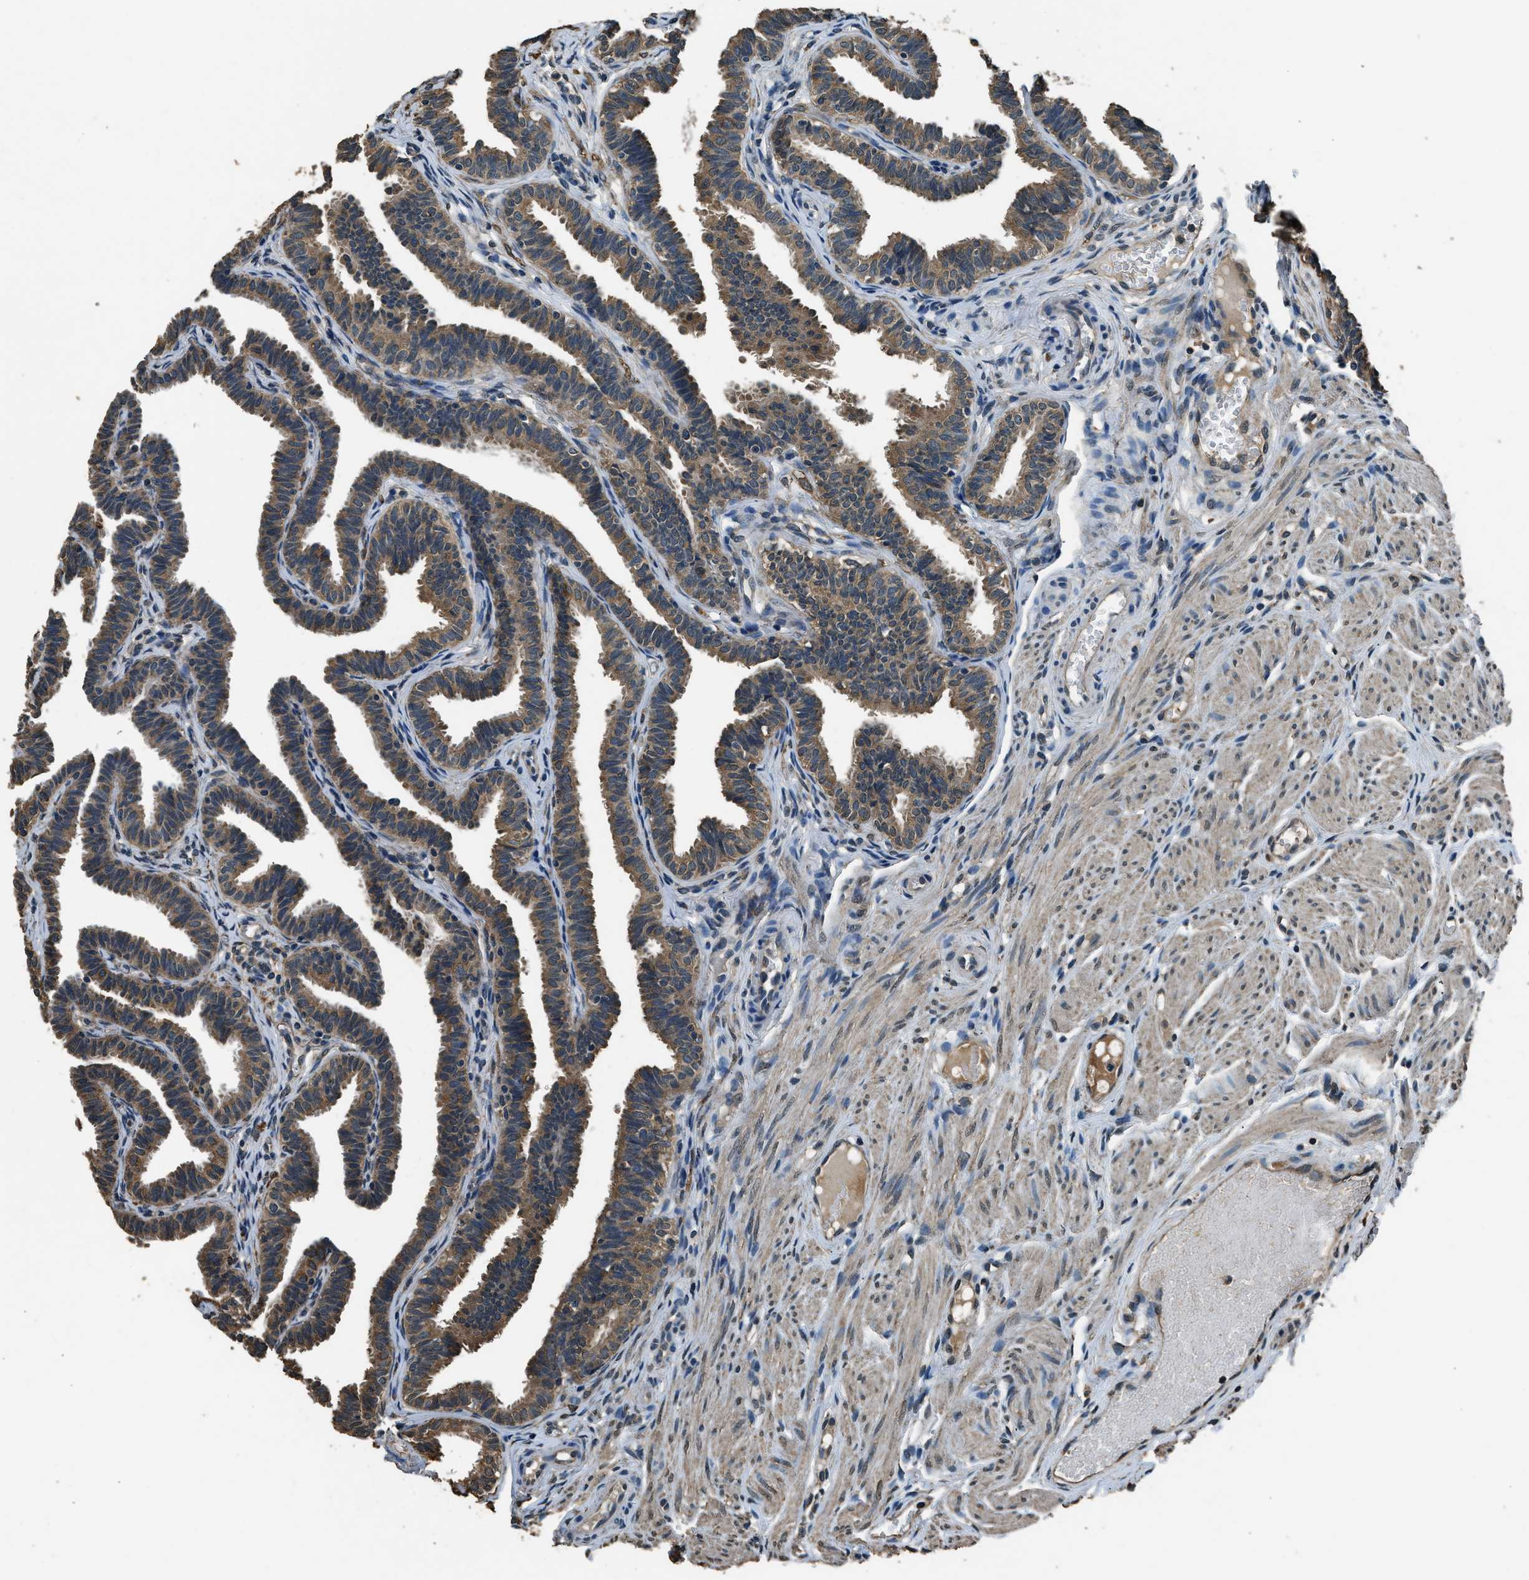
{"staining": {"intensity": "weak", "quantity": "25%-75%", "location": "cytoplasmic/membranous"}, "tissue": "fallopian tube", "cell_type": "Glandular cells", "image_type": "normal", "snomed": [{"axis": "morphology", "description": "Normal tissue, NOS"}, {"axis": "topography", "description": "Fallopian tube"}, {"axis": "topography", "description": "Ovary"}], "caption": "Normal fallopian tube was stained to show a protein in brown. There is low levels of weak cytoplasmic/membranous positivity in approximately 25%-75% of glandular cells.", "gene": "SALL3", "patient": {"sex": "female", "age": 23}}